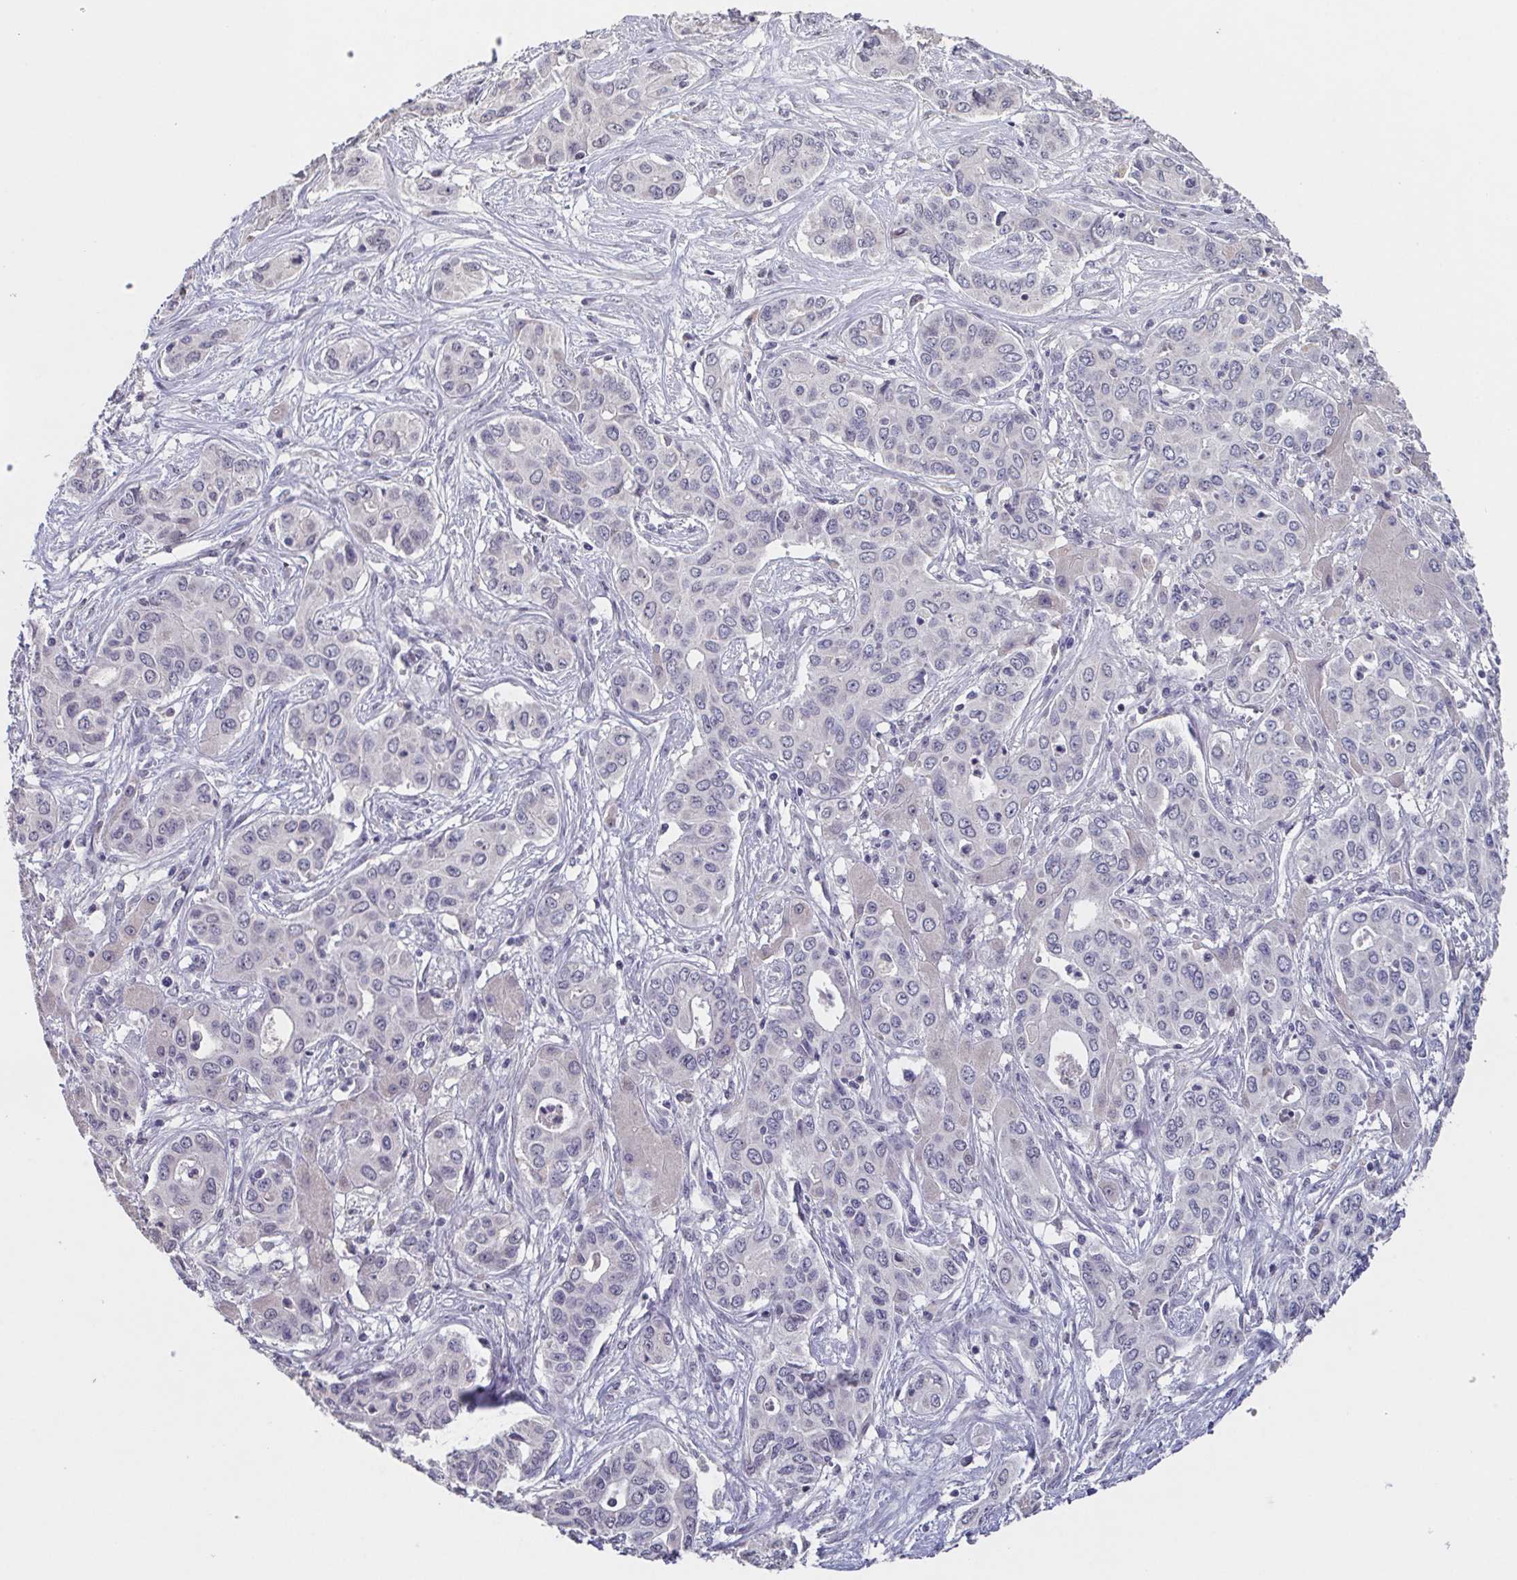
{"staining": {"intensity": "negative", "quantity": "none", "location": "none"}, "tissue": "liver cancer", "cell_type": "Tumor cells", "image_type": "cancer", "snomed": [{"axis": "morphology", "description": "Cholangiocarcinoma"}, {"axis": "topography", "description": "Liver"}], "caption": "Histopathology image shows no significant protein staining in tumor cells of liver cholangiocarcinoma. The staining is performed using DAB brown chromogen with nuclei counter-stained in using hematoxylin.", "gene": "GHRL", "patient": {"sex": "female", "age": 65}}